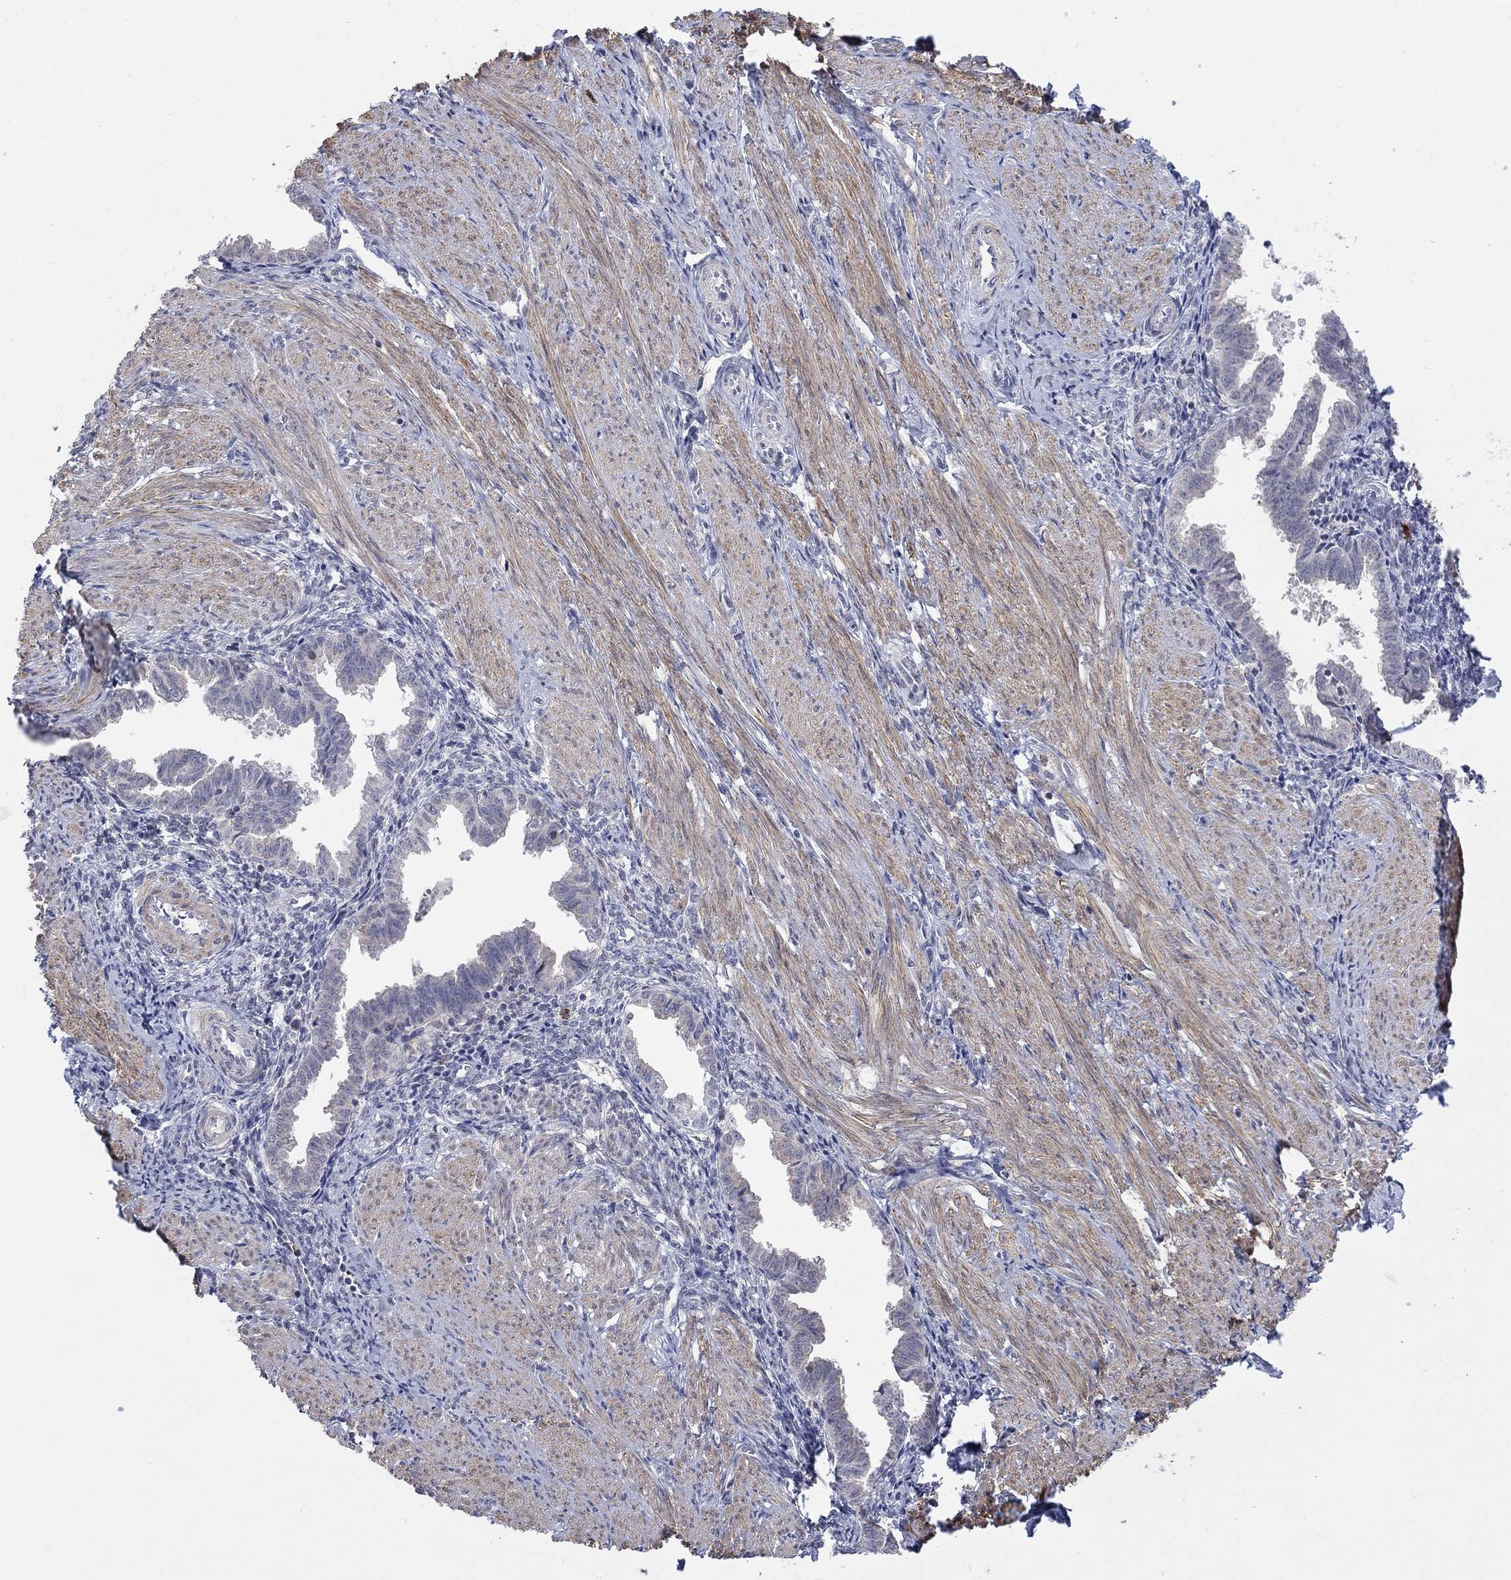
{"staining": {"intensity": "negative", "quantity": "none", "location": "none"}, "tissue": "endometrium", "cell_type": "Cells in endometrial stroma", "image_type": "normal", "snomed": [{"axis": "morphology", "description": "Normal tissue, NOS"}, {"axis": "topography", "description": "Endometrium"}], "caption": "A histopathology image of endometrium stained for a protein displays no brown staining in cells in endometrial stroma. (DAB (3,3'-diaminobenzidine) immunohistochemistry (IHC) visualized using brightfield microscopy, high magnification).", "gene": "MTRFR", "patient": {"sex": "female", "age": 37}}